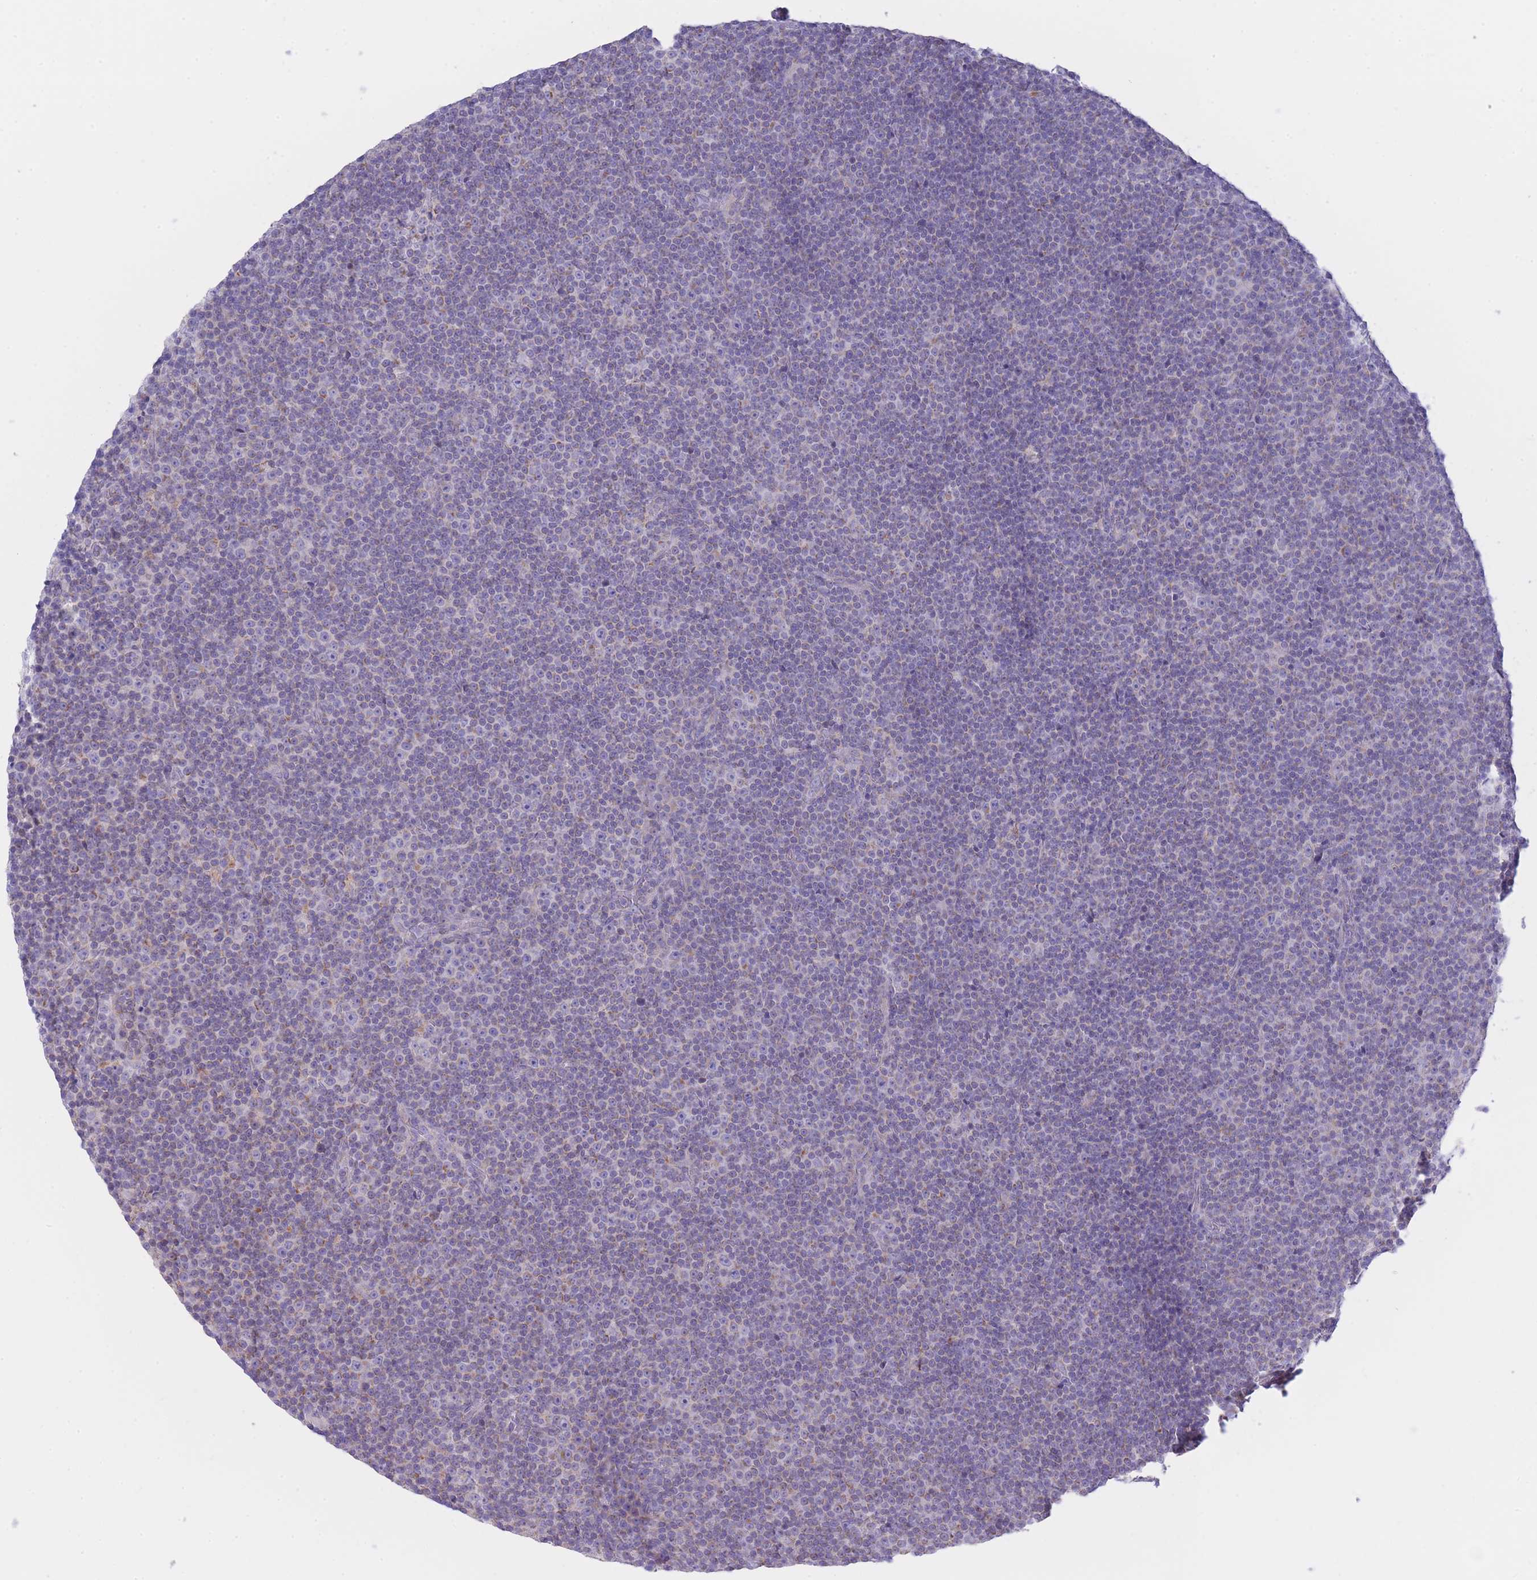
{"staining": {"intensity": "negative", "quantity": "none", "location": "none"}, "tissue": "lymphoma", "cell_type": "Tumor cells", "image_type": "cancer", "snomed": [{"axis": "morphology", "description": "Malignant lymphoma, non-Hodgkin's type, Low grade"}, {"axis": "topography", "description": "Lymph node"}], "caption": "Tumor cells show no significant expression in lymphoma.", "gene": "NANP", "patient": {"sex": "female", "age": 67}}